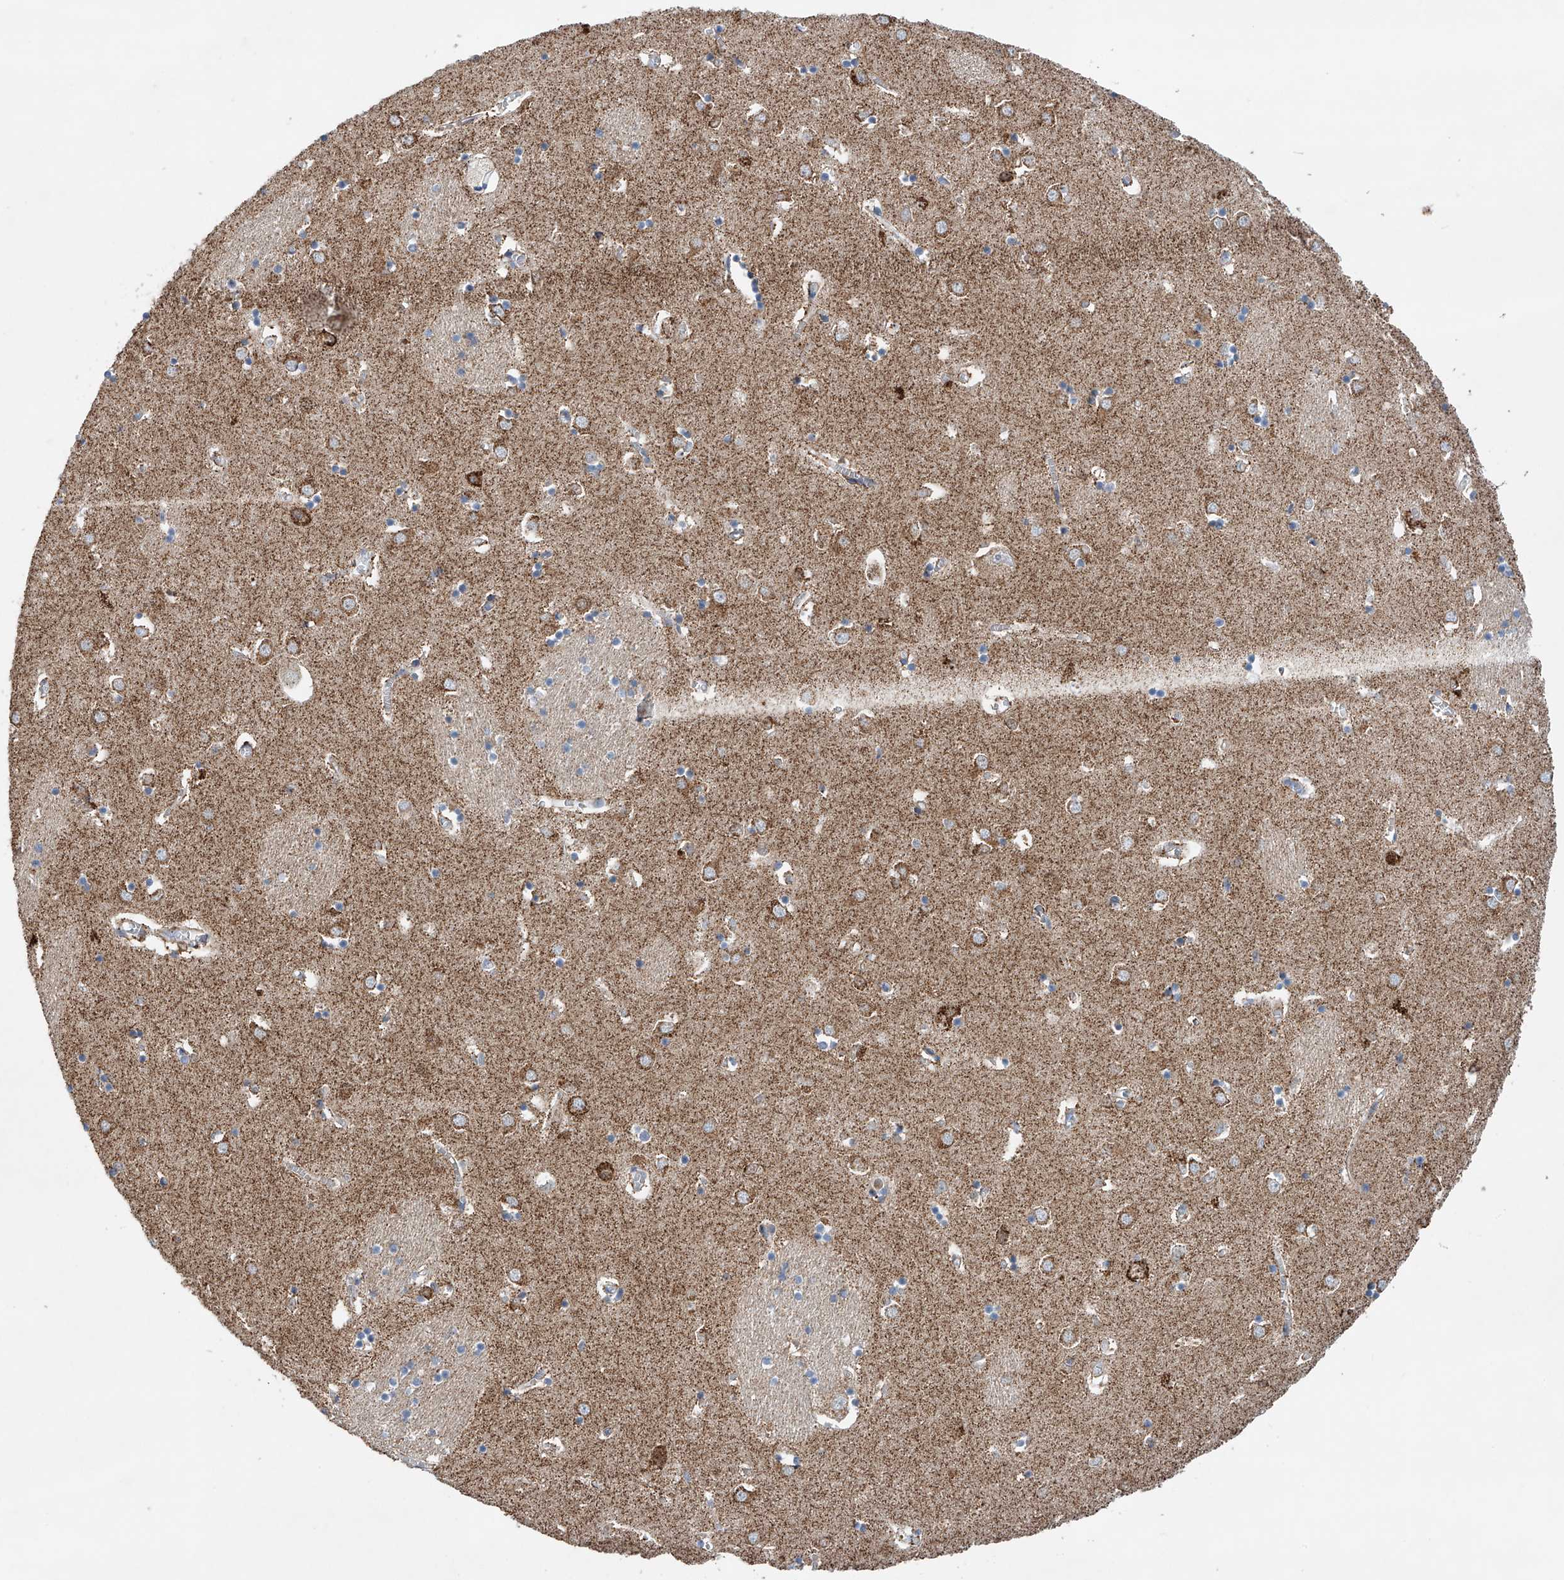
{"staining": {"intensity": "moderate", "quantity": "<25%", "location": "cytoplasmic/membranous"}, "tissue": "caudate", "cell_type": "Glial cells", "image_type": "normal", "snomed": [{"axis": "morphology", "description": "Normal tissue, NOS"}, {"axis": "topography", "description": "Lateral ventricle wall"}], "caption": "A high-resolution micrograph shows IHC staining of unremarkable caudate, which displays moderate cytoplasmic/membranous staining in approximately <25% of glial cells. Nuclei are stained in blue.", "gene": "GPC4", "patient": {"sex": "male", "age": 70}}